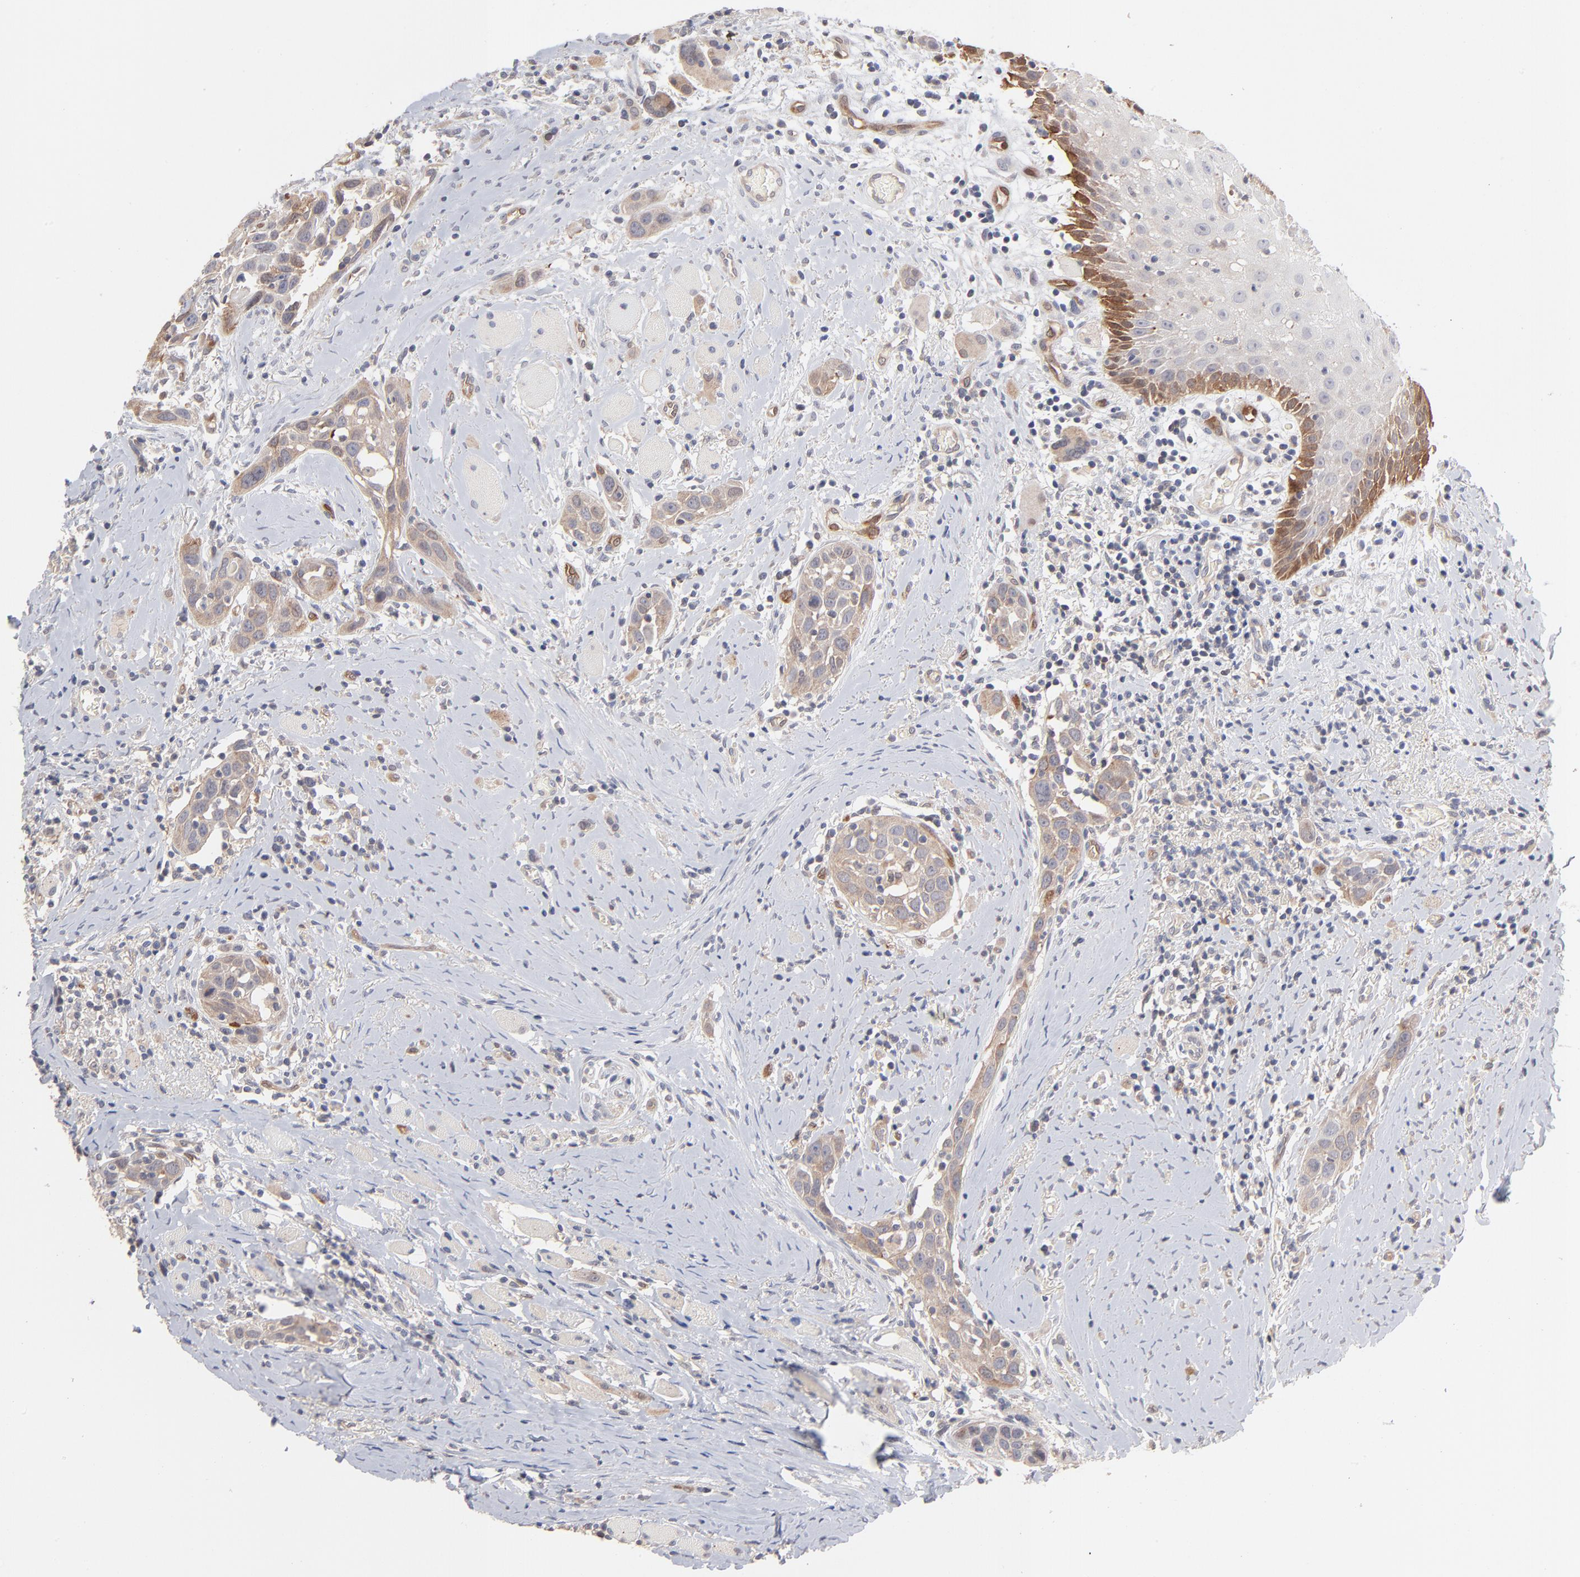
{"staining": {"intensity": "weak", "quantity": ">75%", "location": "cytoplasmic/membranous"}, "tissue": "head and neck cancer", "cell_type": "Tumor cells", "image_type": "cancer", "snomed": [{"axis": "morphology", "description": "Squamous cell carcinoma, NOS"}, {"axis": "topography", "description": "Oral tissue"}, {"axis": "topography", "description": "Head-Neck"}], "caption": "DAB (3,3'-diaminobenzidine) immunohistochemical staining of human head and neck cancer reveals weak cytoplasmic/membranous protein expression in about >75% of tumor cells.", "gene": "IVNS1ABP", "patient": {"sex": "female", "age": 50}}